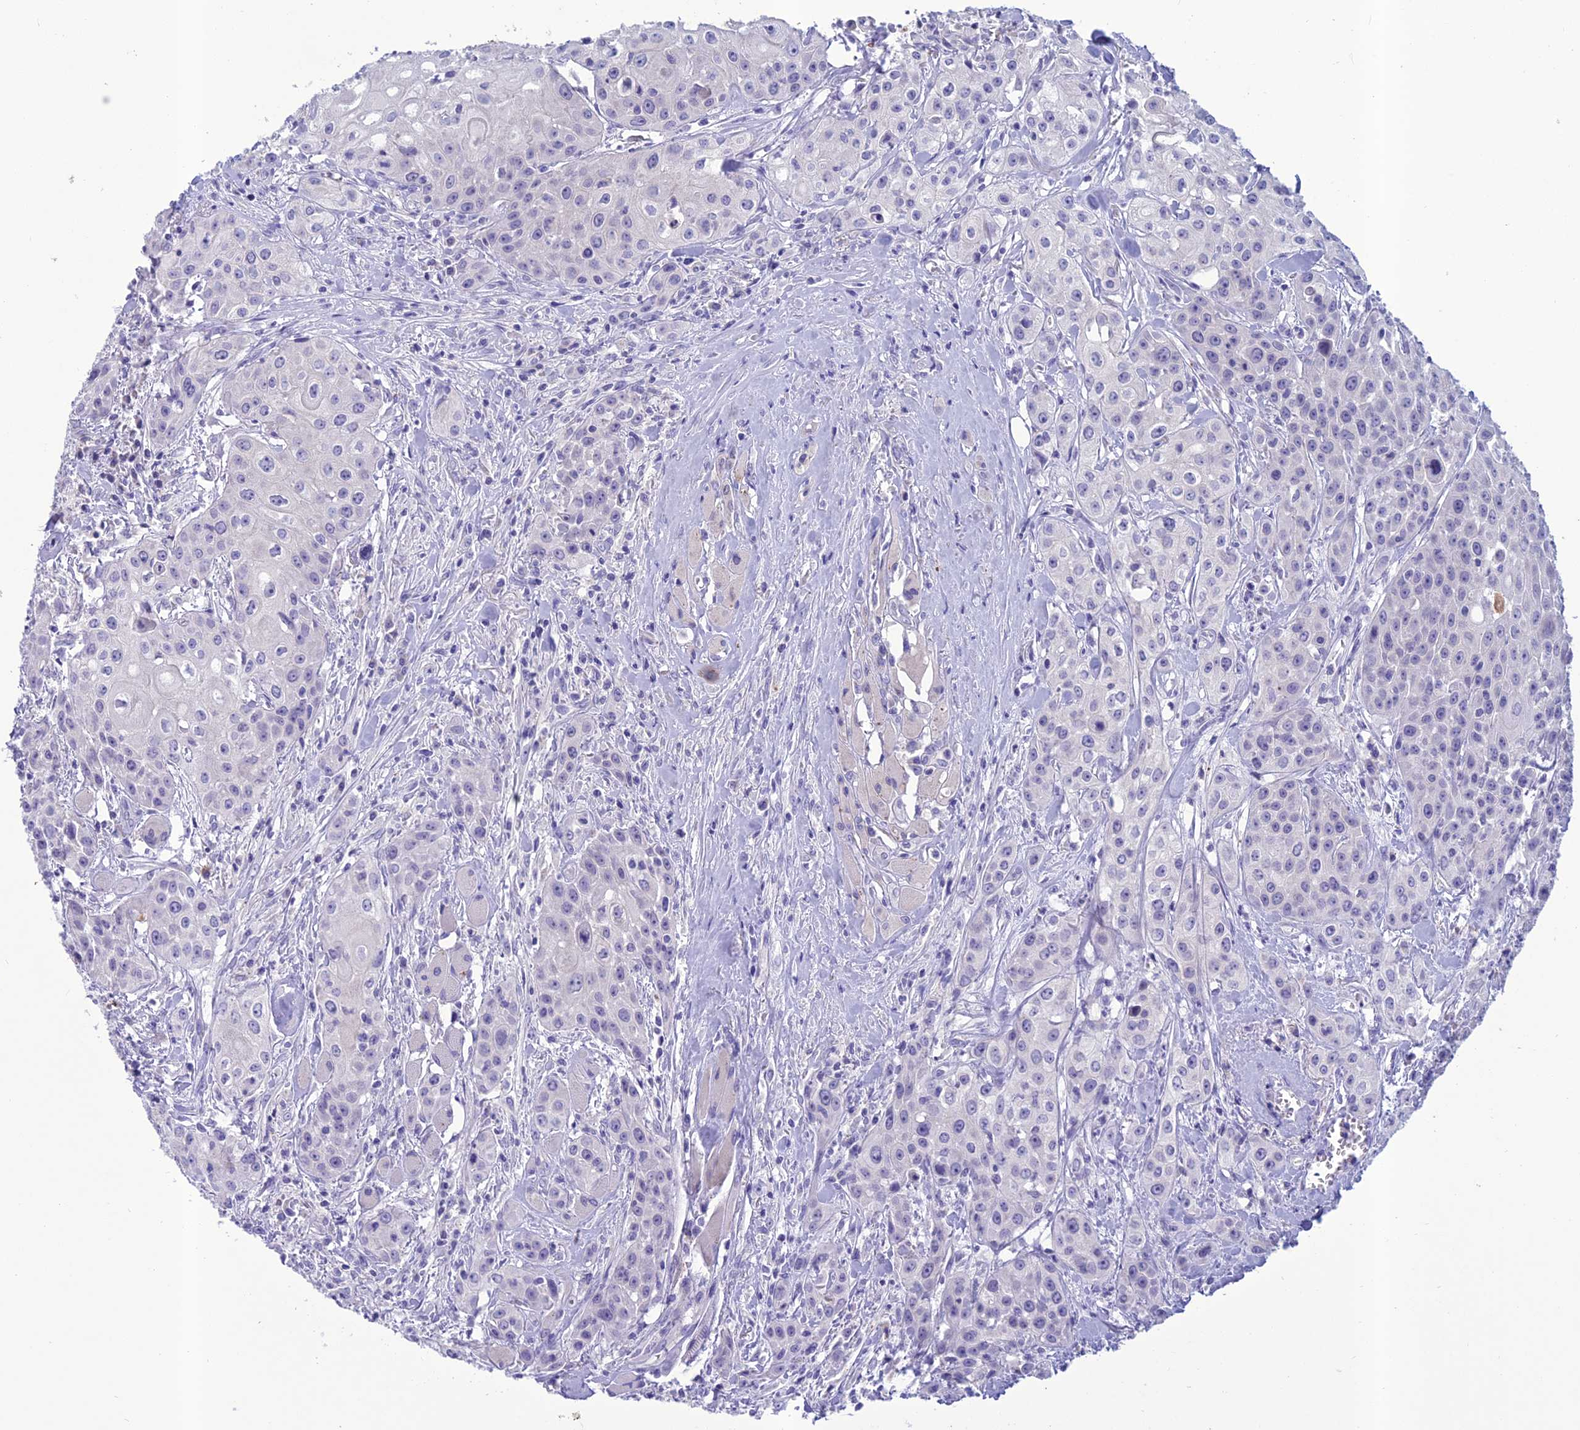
{"staining": {"intensity": "negative", "quantity": "none", "location": "none"}, "tissue": "head and neck cancer", "cell_type": "Tumor cells", "image_type": "cancer", "snomed": [{"axis": "morphology", "description": "Squamous cell carcinoma, NOS"}, {"axis": "topography", "description": "Oral tissue"}, {"axis": "topography", "description": "Head-Neck"}], "caption": "This histopathology image is of head and neck squamous cell carcinoma stained with immunohistochemistry to label a protein in brown with the nuclei are counter-stained blue. There is no staining in tumor cells. (DAB (3,3'-diaminobenzidine) immunohistochemistry (IHC) visualized using brightfield microscopy, high magnification).", "gene": "IFT172", "patient": {"sex": "female", "age": 82}}